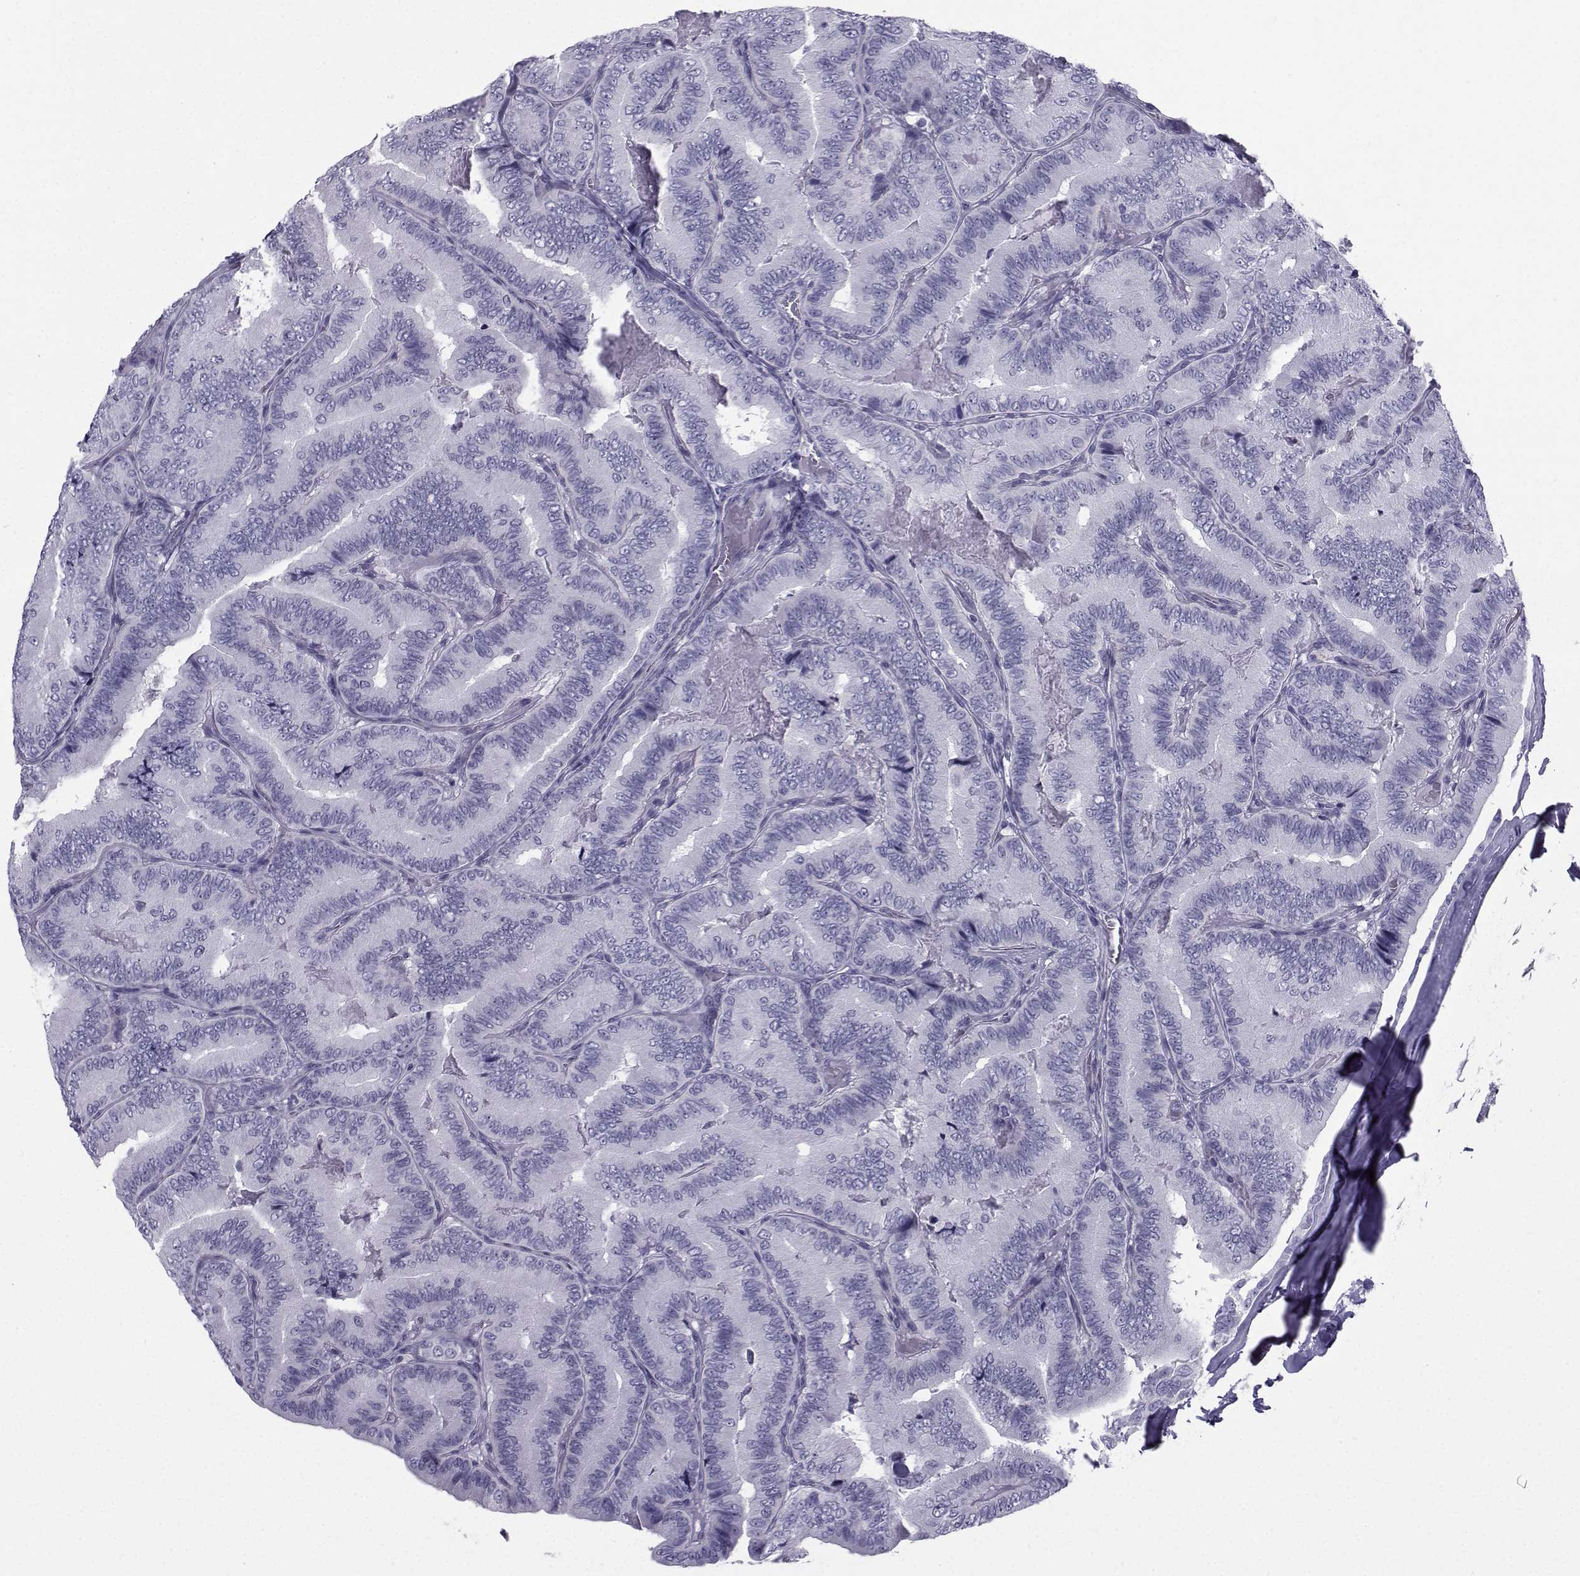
{"staining": {"intensity": "negative", "quantity": "none", "location": "none"}, "tissue": "thyroid cancer", "cell_type": "Tumor cells", "image_type": "cancer", "snomed": [{"axis": "morphology", "description": "Papillary adenocarcinoma, NOS"}, {"axis": "topography", "description": "Thyroid gland"}], "caption": "Micrograph shows no protein positivity in tumor cells of papillary adenocarcinoma (thyroid) tissue.", "gene": "SPANXD", "patient": {"sex": "male", "age": 61}}